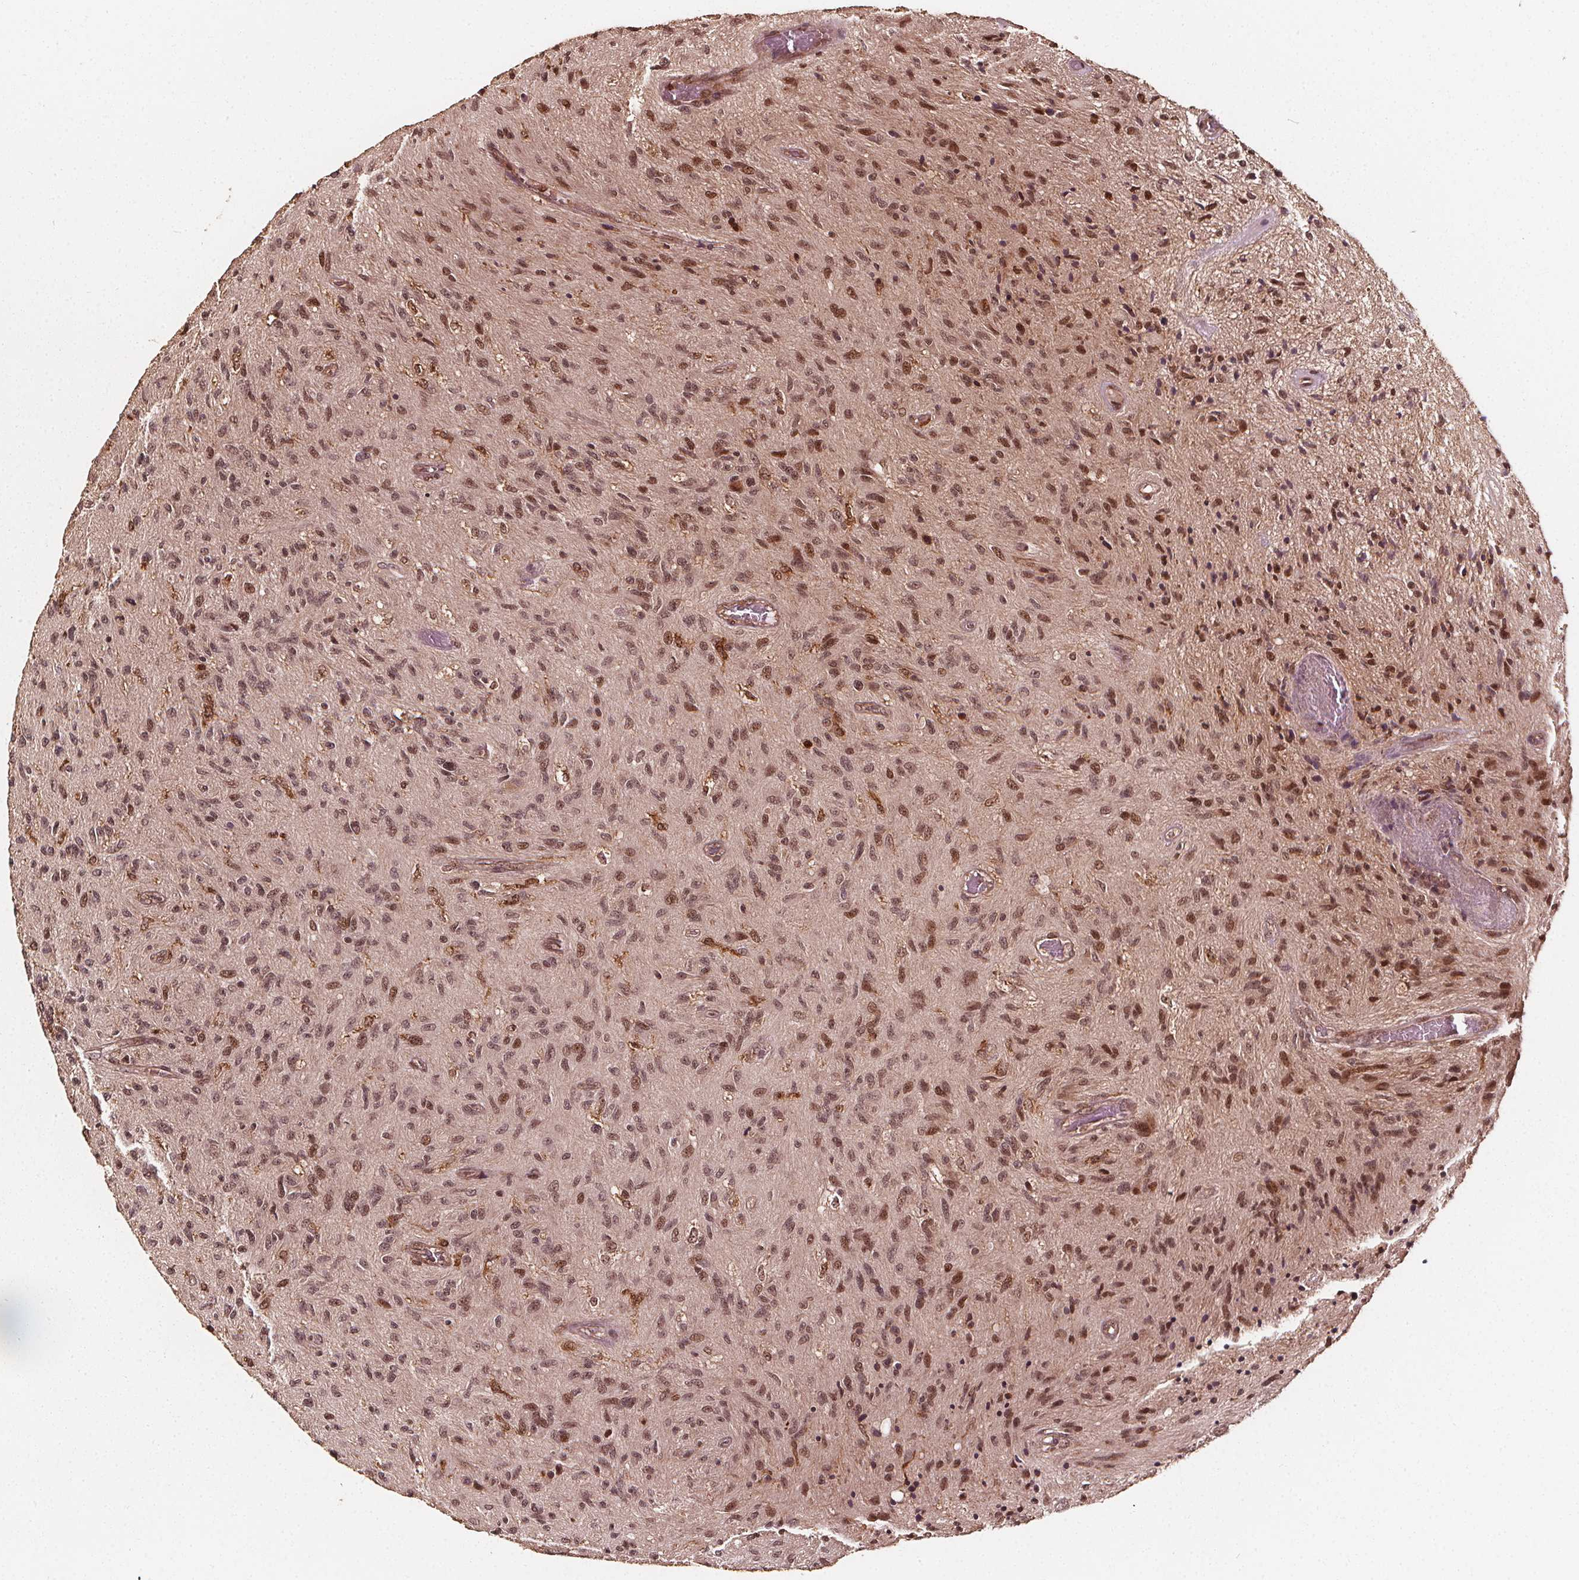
{"staining": {"intensity": "moderate", "quantity": "25%-75%", "location": "nuclear"}, "tissue": "glioma", "cell_type": "Tumor cells", "image_type": "cancer", "snomed": [{"axis": "morphology", "description": "Glioma, malignant, High grade"}, {"axis": "topography", "description": "Brain"}], "caption": "DAB (3,3'-diaminobenzidine) immunohistochemical staining of malignant high-grade glioma demonstrates moderate nuclear protein positivity in approximately 25%-75% of tumor cells.", "gene": "EXOSC9", "patient": {"sex": "male", "age": 54}}